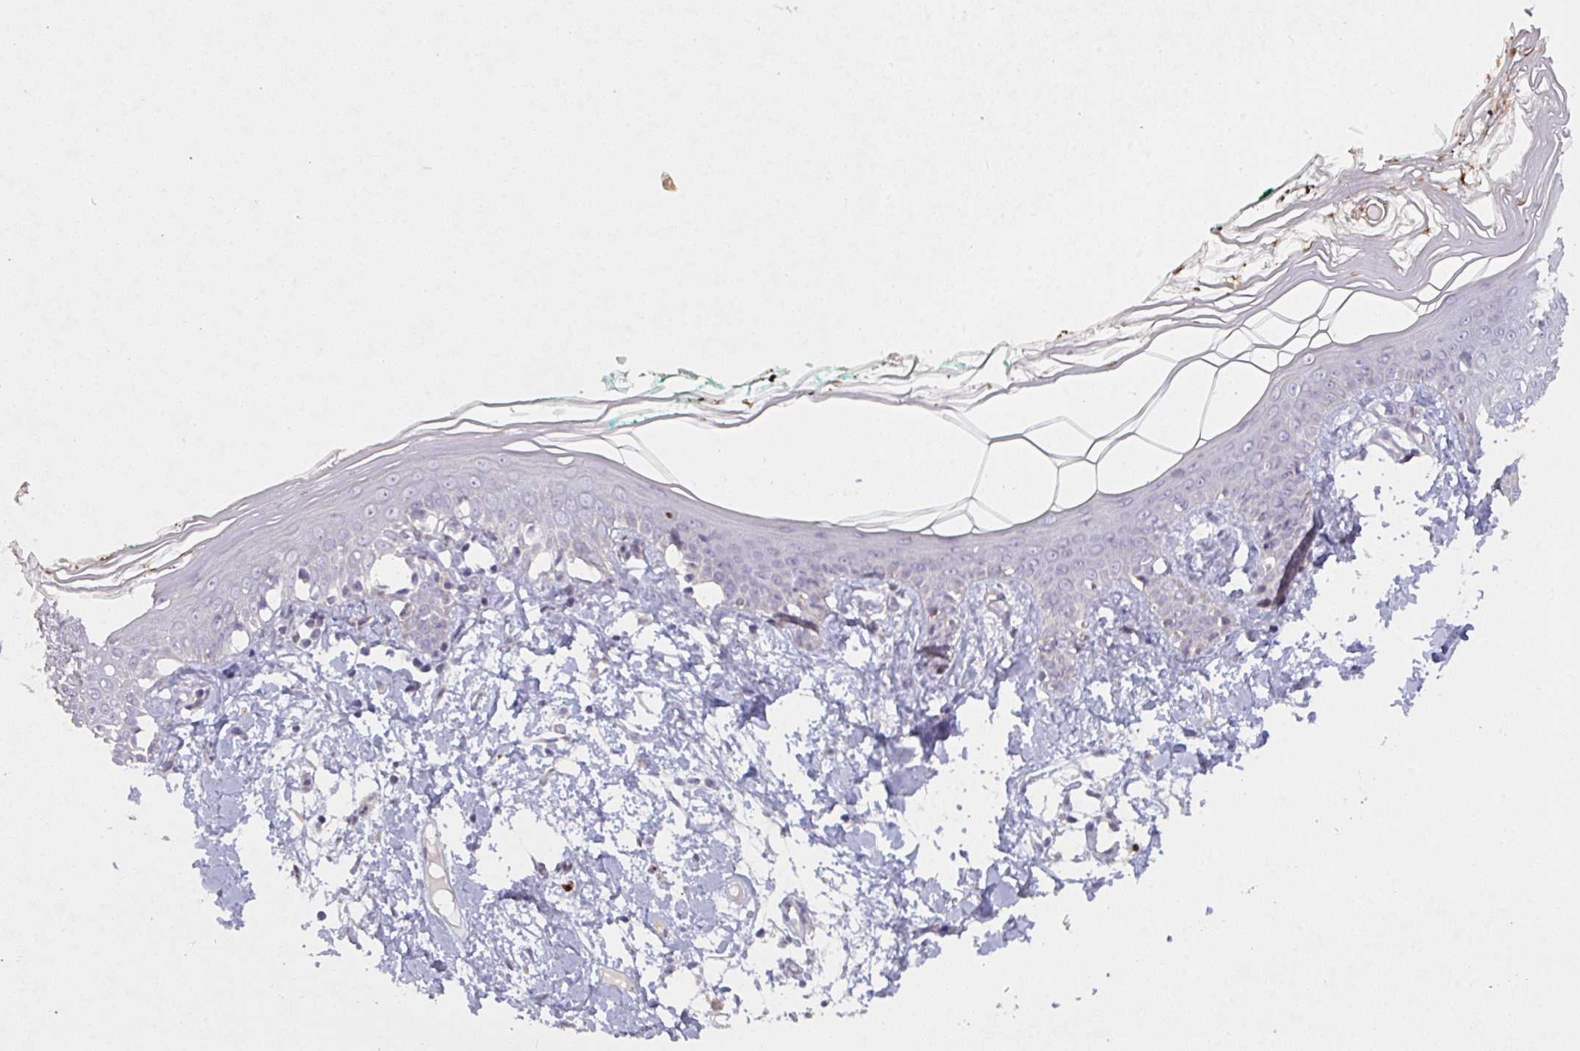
{"staining": {"intensity": "negative", "quantity": "none", "location": "none"}, "tissue": "skin", "cell_type": "Fibroblasts", "image_type": "normal", "snomed": [{"axis": "morphology", "description": "Normal tissue, NOS"}, {"axis": "topography", "description": "Skin"}], "caption": "A photomicrograph of human skin is negative for staining in fibroblasts. (DAB (3,3'-diaminobenzidine) immunohistochemistry with hematoxylin counter stain).", "gene": "TMEM219", "patient": {"sex": "female", "age": 34}}